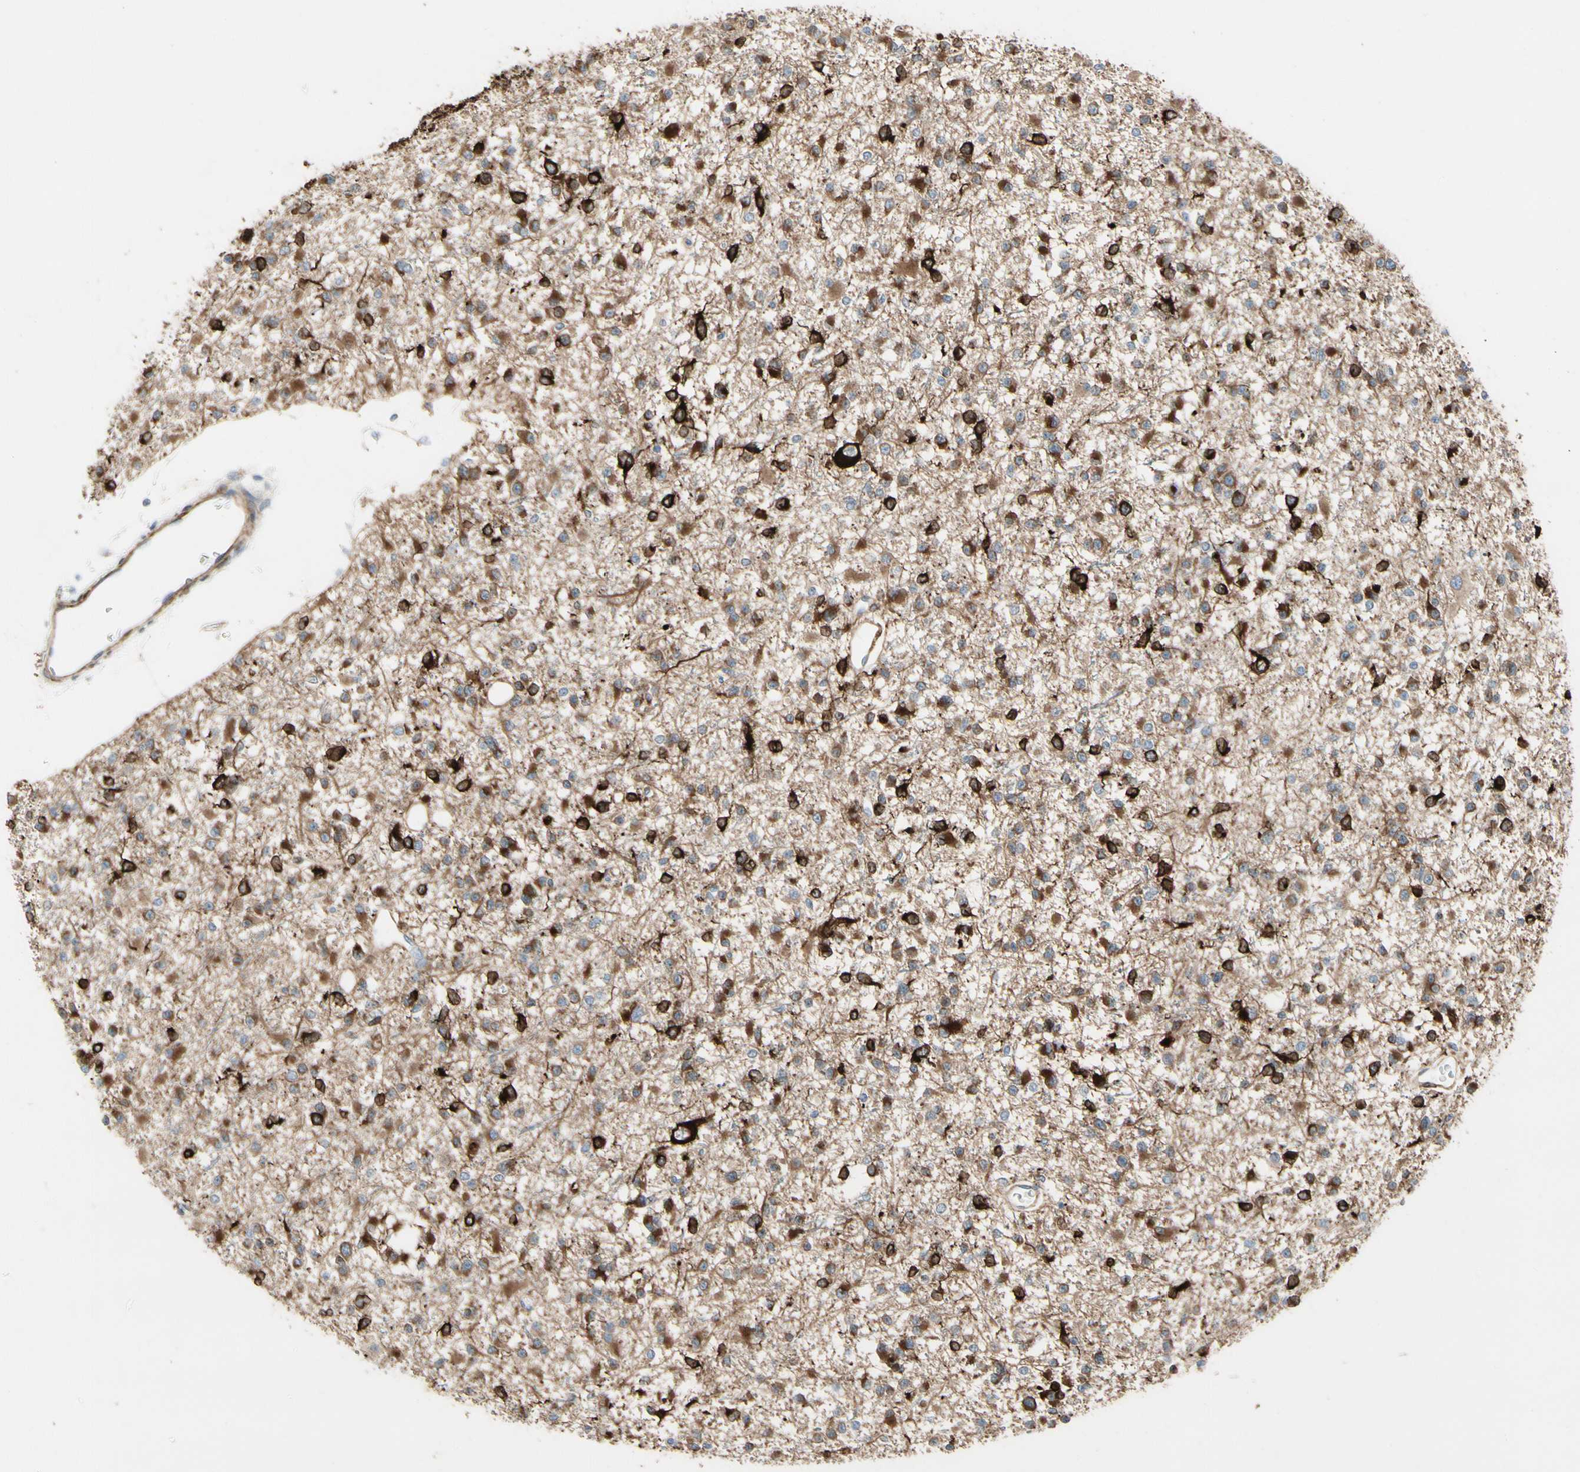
{"staining": {"intensity": "strong", "quantity": "25%-75%", "location": "cytoplasmic/membranous"}, "tissue": "glioma", "cell_type": "Tumor cells", "image_type": "cancer", "snomed": [{"axis": "morphology", "description": "Glioma, malignant, Low grade"}, {"axis": "topography", "description": "Brain"}], "caption": "Brown immunohistochemical staining in glioma reveals strong cytoplasmic/membranous expression in about 25%-75% of tumor cells.", "gene": "MAP2", "patient": {"sex": "female", "age": 22}}